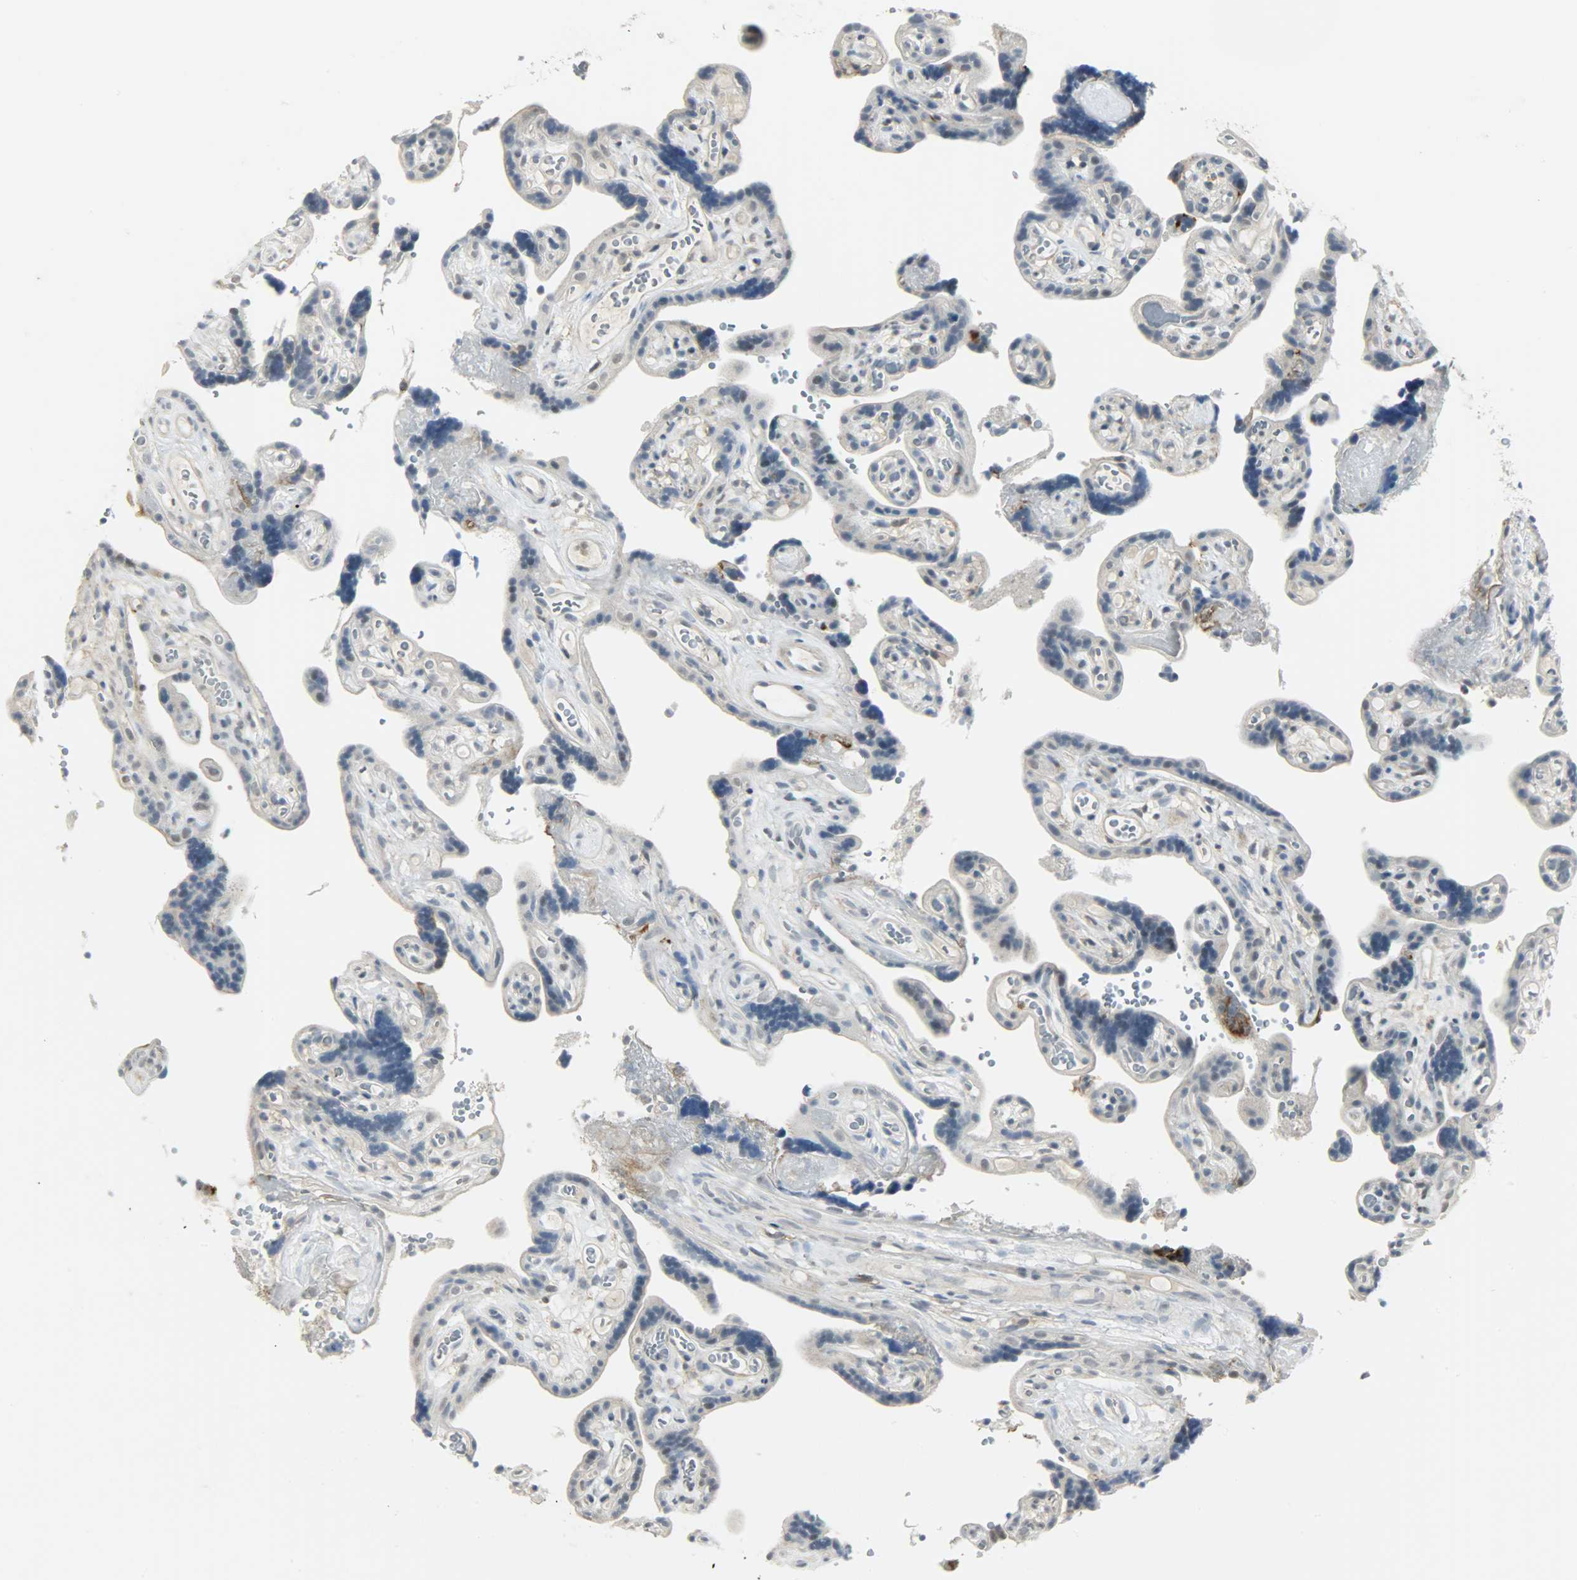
{"staining": {"intensity": "negative", "quantity": "none", "location": "none"}, "tissue": "placenta", "cell_type": "Trophoblastic cells", "image_type": "normal", "snomed": [{"axis": "morphology", "description": "Normal tissue, NOS"}, {"axis": "topography", "description": "Placenta"}], "caption": "Micrograph shows no protein positivity in trophoblastic cells of benign placenta. The staining is performed using DAB brown chromogen with nuclei counter-stained in using hematoxylin.", "gene": "CD4", "patient": {"sex": "female", "age": 30}}